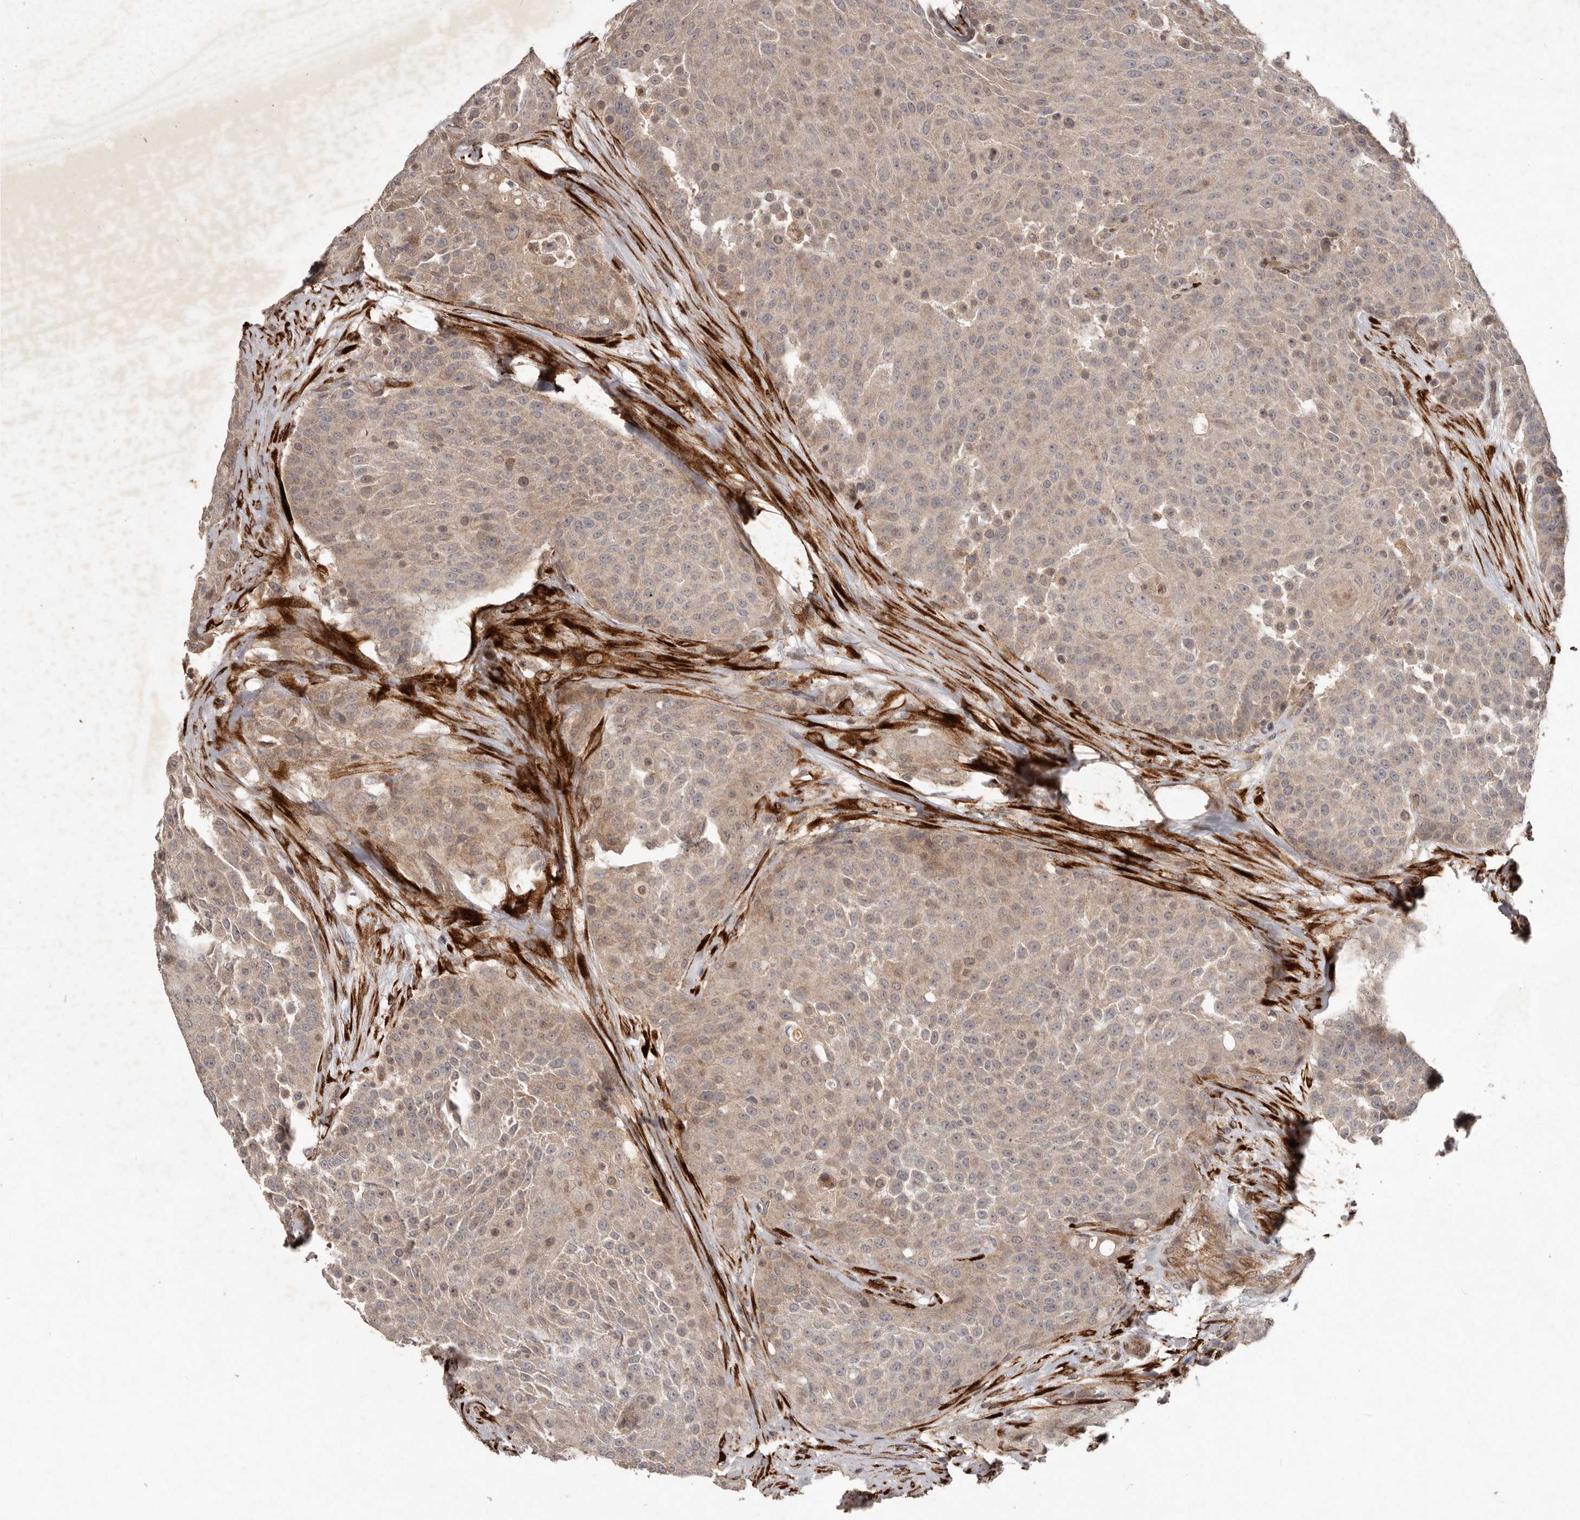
{"staining": {"intensity": "weak", "quantity": ">75%", "location": "cytoplasmic/membranous"}, "tissue": "urothelial cancer", "cell_type": "Tumor cells", "image_type": "cancer", "snomed": [{"axis": "morphology", "description": "Urothelial carcinoma, High grade"}, {"axis": "topography", "description": "Urinary bladder"}], "caption": "Immunohistochemistry (DAB (3,3'-diaminobenzidine)) staining of human urothelial cancer shows weak cytoplasmic/membranous protein staining in about >75% of tumor cells.", "gene": "PLOD2", "patient": {"sex": "female", "age": 63}}